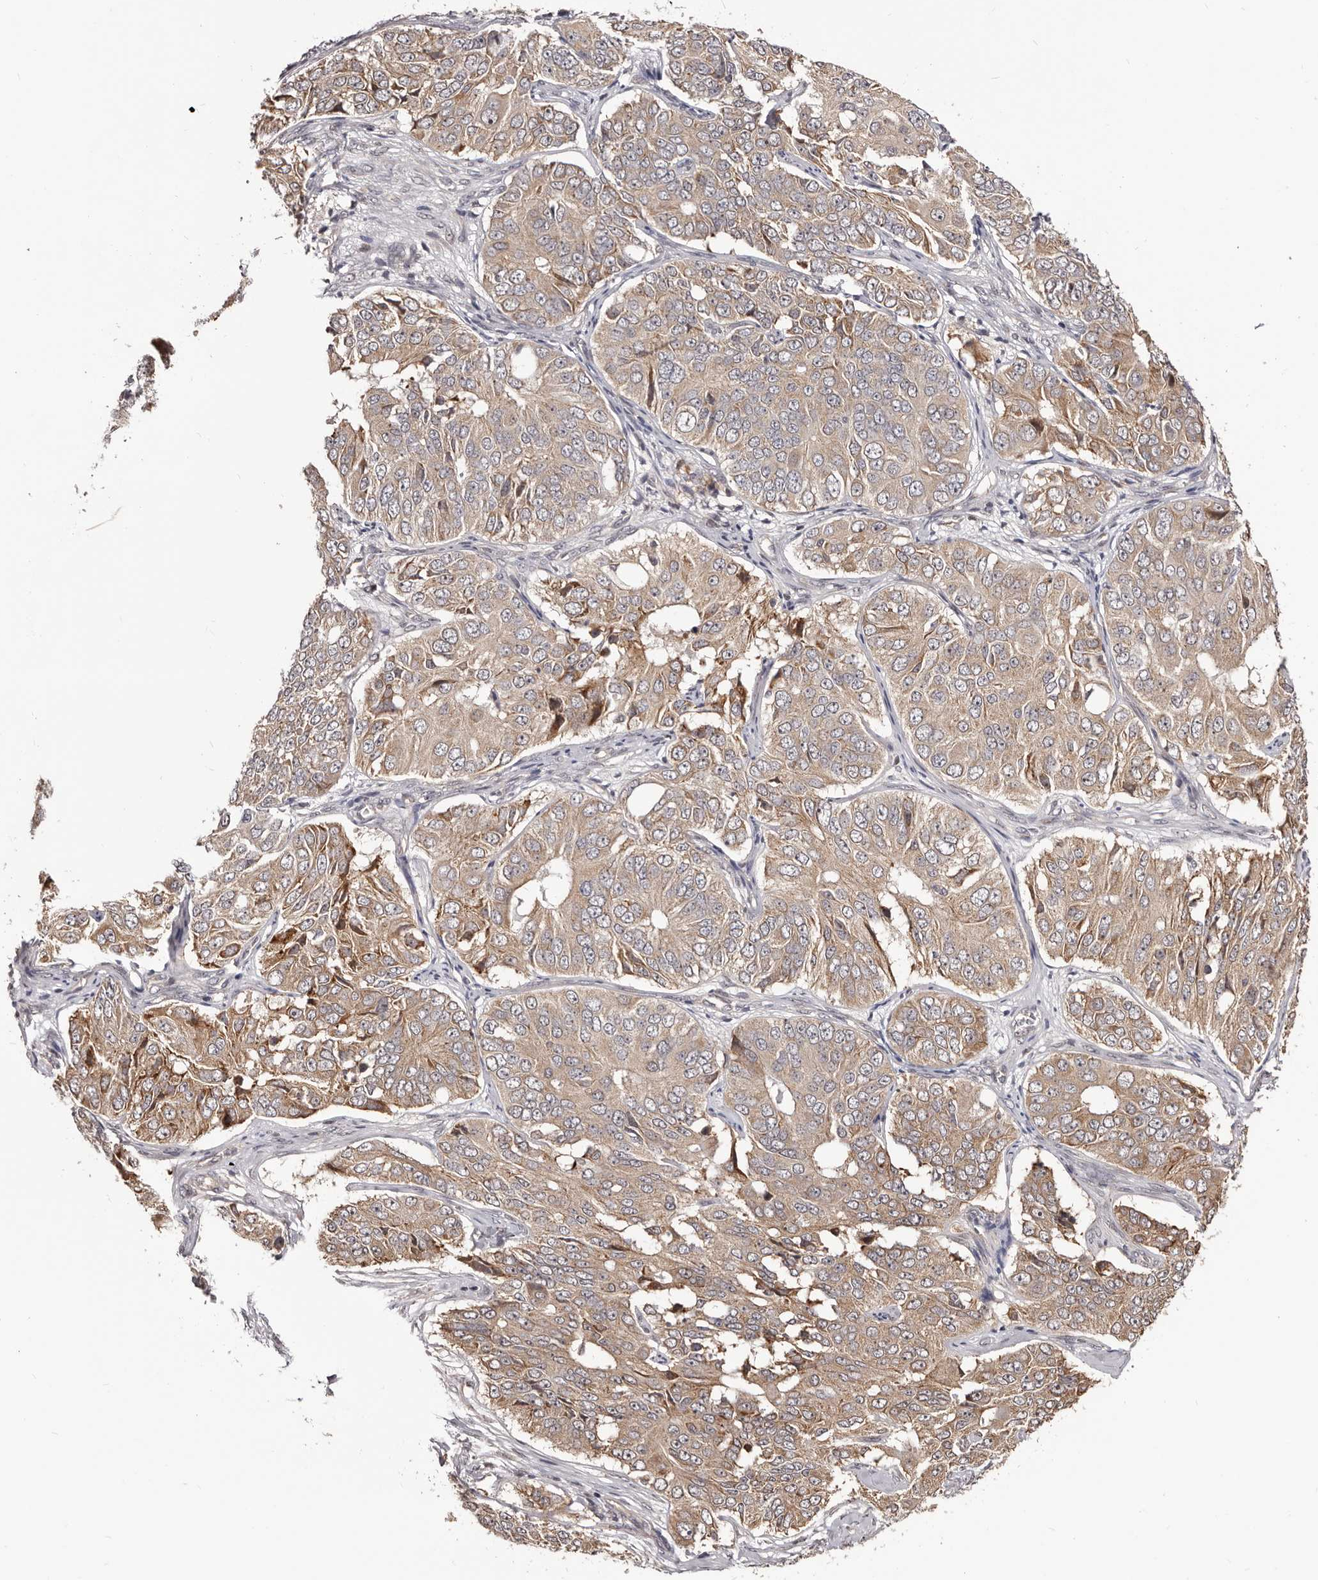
{"staining": {"intensity": "weak", "quantity": ">75%", "location": "cytoplasmic/membranous"}, "tissue": "ovarian cancer", "cell_type": "Tumor cells", "image_type": "cancer", "snomed": [{"axis": "morphology", "description": "Carcinoma, endometroid"}, {"axis": "topography", "description": "Ovary"}], "caption": "Protein analysis of ovarian cancer tissue reveals weak cytoplasmic/membranous expression in approximately >75% of tumor cells.", "gene": "NOL12", "patient": {"sex": "female", "age": 51}}